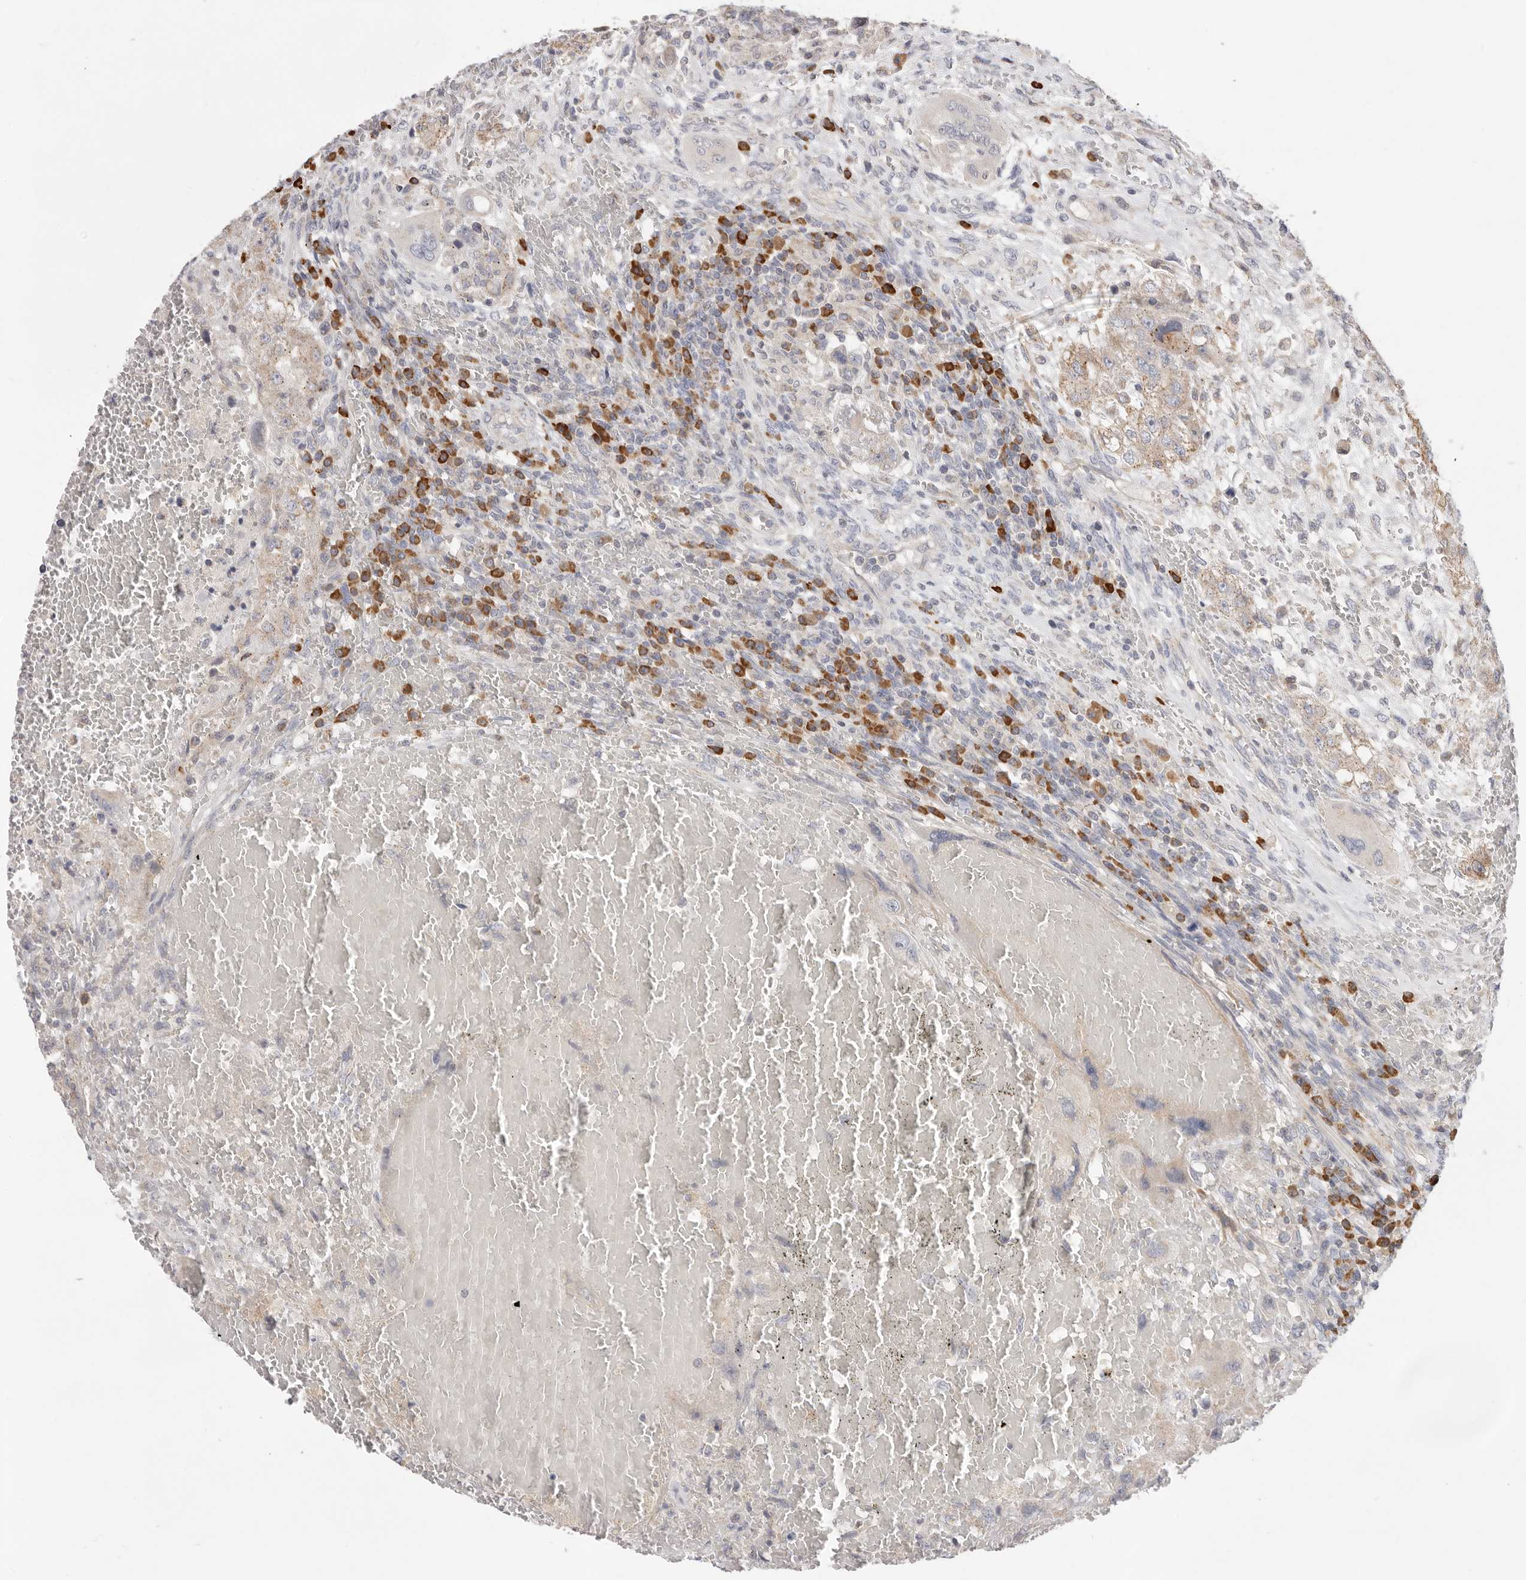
{"staining": {"intensity": "weak", "quantity": "<25%", "location": "cytoplasmic/membranous"}, "tissue": "testis cancer", "cell_type": "Tumor cells", "image_type": "cancer", "snomed": [{"axis": "morphology", "description": "Carcinoma, Embryonal, NOS"}, {"axis": "topography", "description": "Testis"}], "caption": "Tumor cells show no significant protein expression in testis cancer.", "gene": "USH1C", "patient": {"sex": "male", "age": 26}}